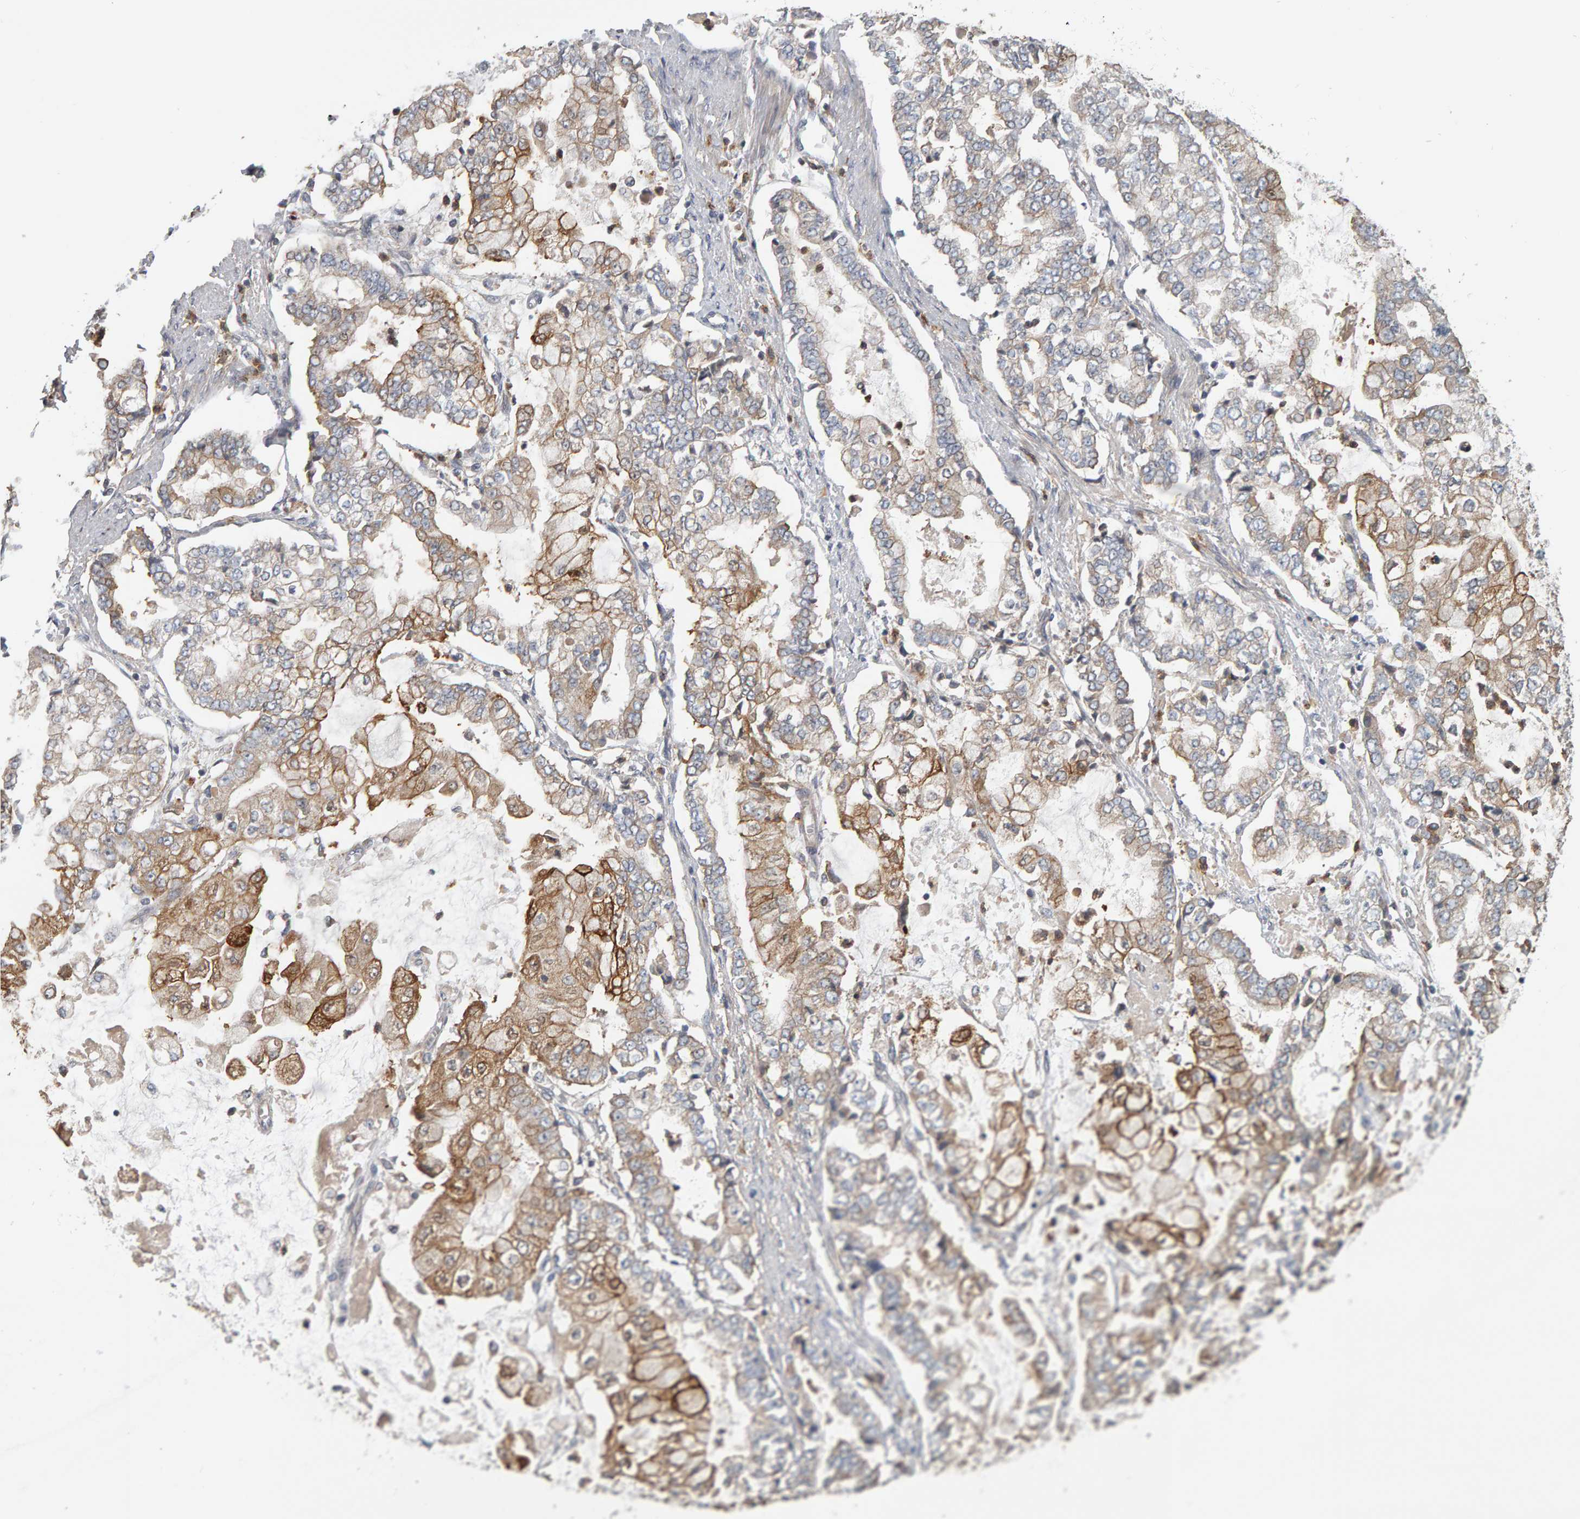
{"staining": {"intensity": "moderate", "quantity": "25%-75%", "location": "cytoplasmic/membranous"}, "tissue": "stomach cancer", "cell_type": "Tumor cells", "image_type": "cancer", "snomed": [{"axis": "morphology", "description": "Adenocarcinoma, NOS"}, {"axis": "topography", "description": "Stomach"}], "caption": "Immunohistochemical staining of human stomach adenocarcinoma reveals medium levels of moderate cytoplasmic/membranous positivity in approximately 25%-75% of tumor cells.", "gene": "C9orf72", "patient": {"sex": "male", "age": 76}}